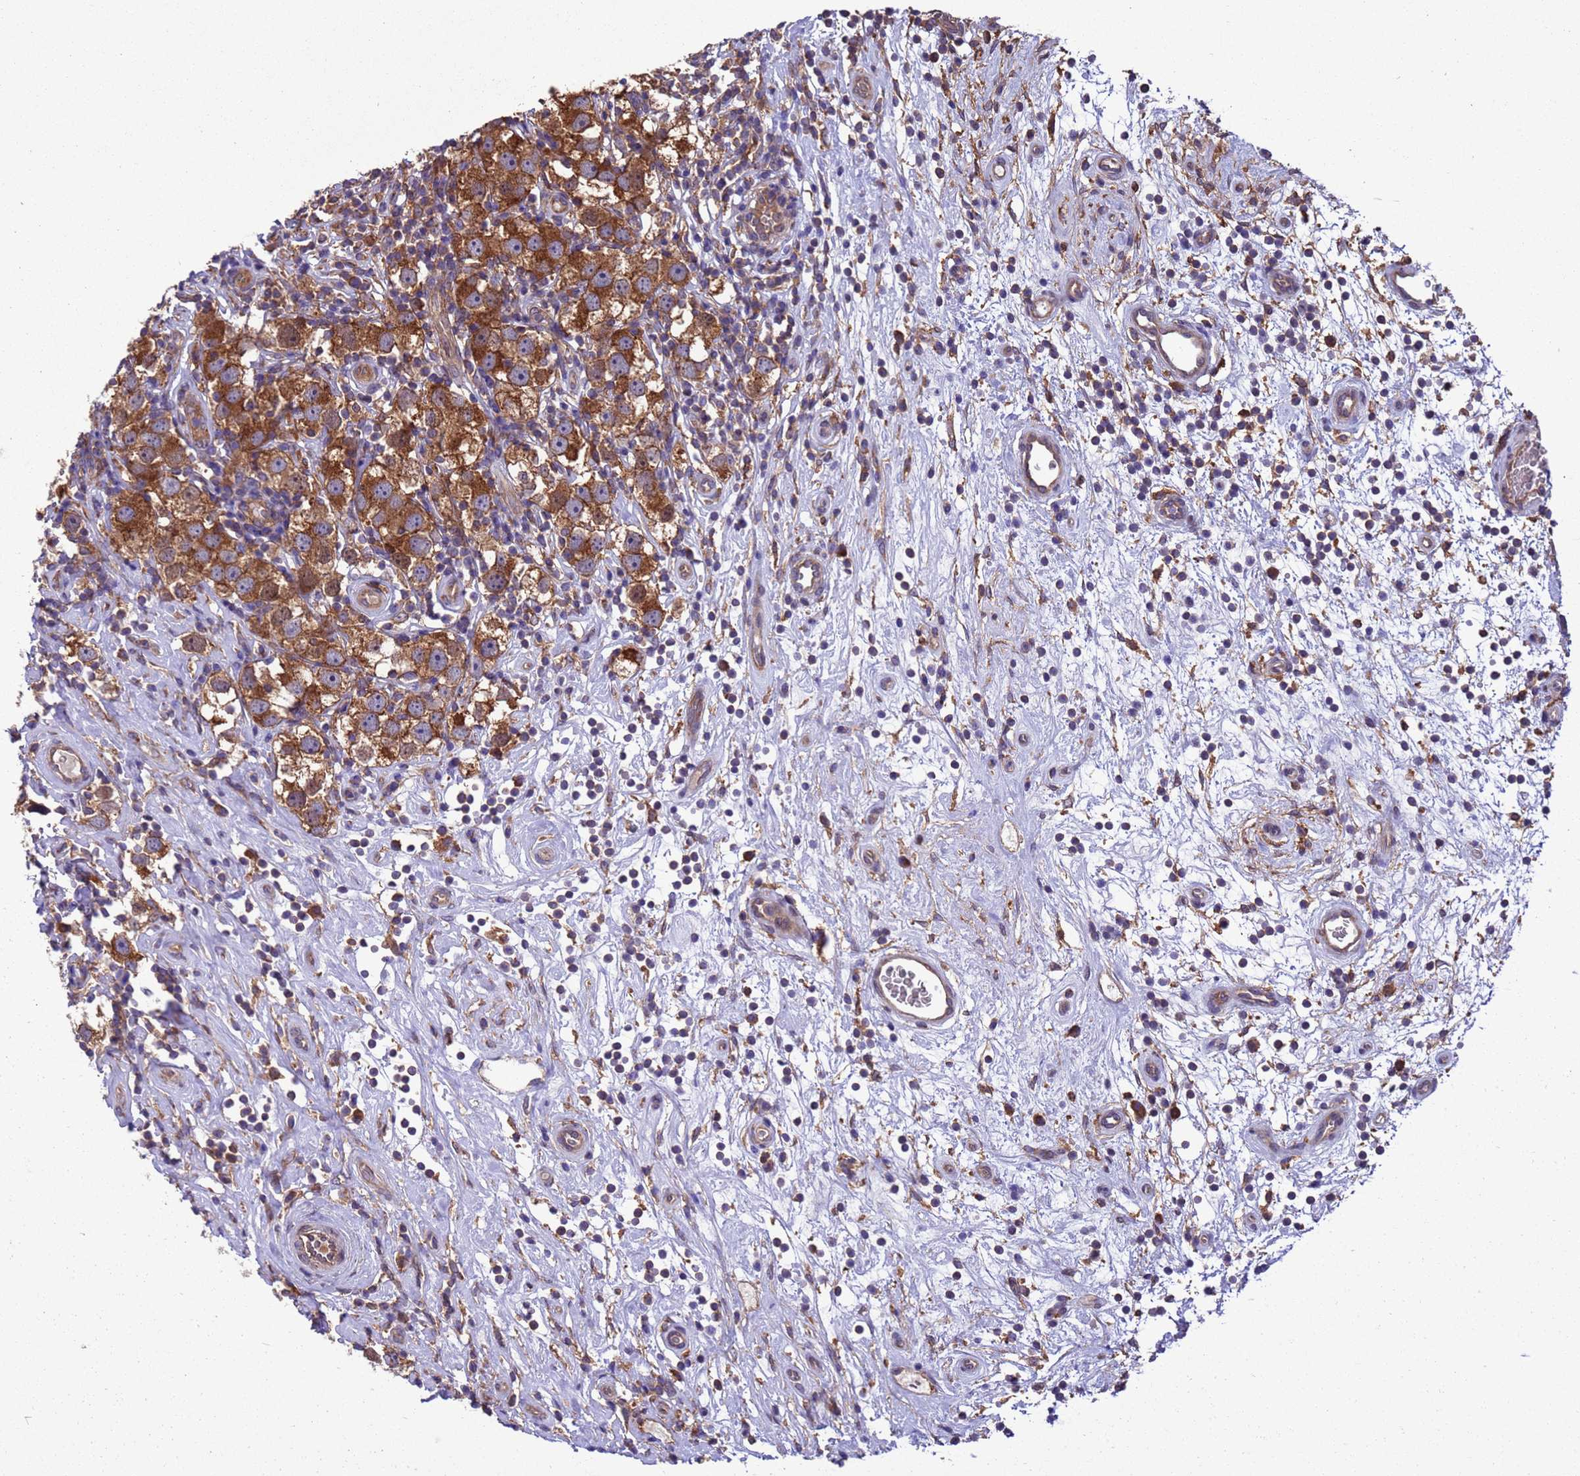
{"staining": {"intensity": "strong", "quantity": ">75%", "location": "cytoplasmic/membranous"}, "tissue": "testis cancer", "cell_type": "Tumor cells", "image_type": "cancer", "snomed": [{"axis": "morphology", "description": "Seminoma, NOS"}, {"axis": "topography", "description": "Testis"}], "caption": "A high amount of strong cytoplasmic/membranous positivity is identified in approximately >75% of tumor cells in testis cancer tissue.", "gene": "ARHGAP12", "patient": {"sex": "male", "age": 49}}